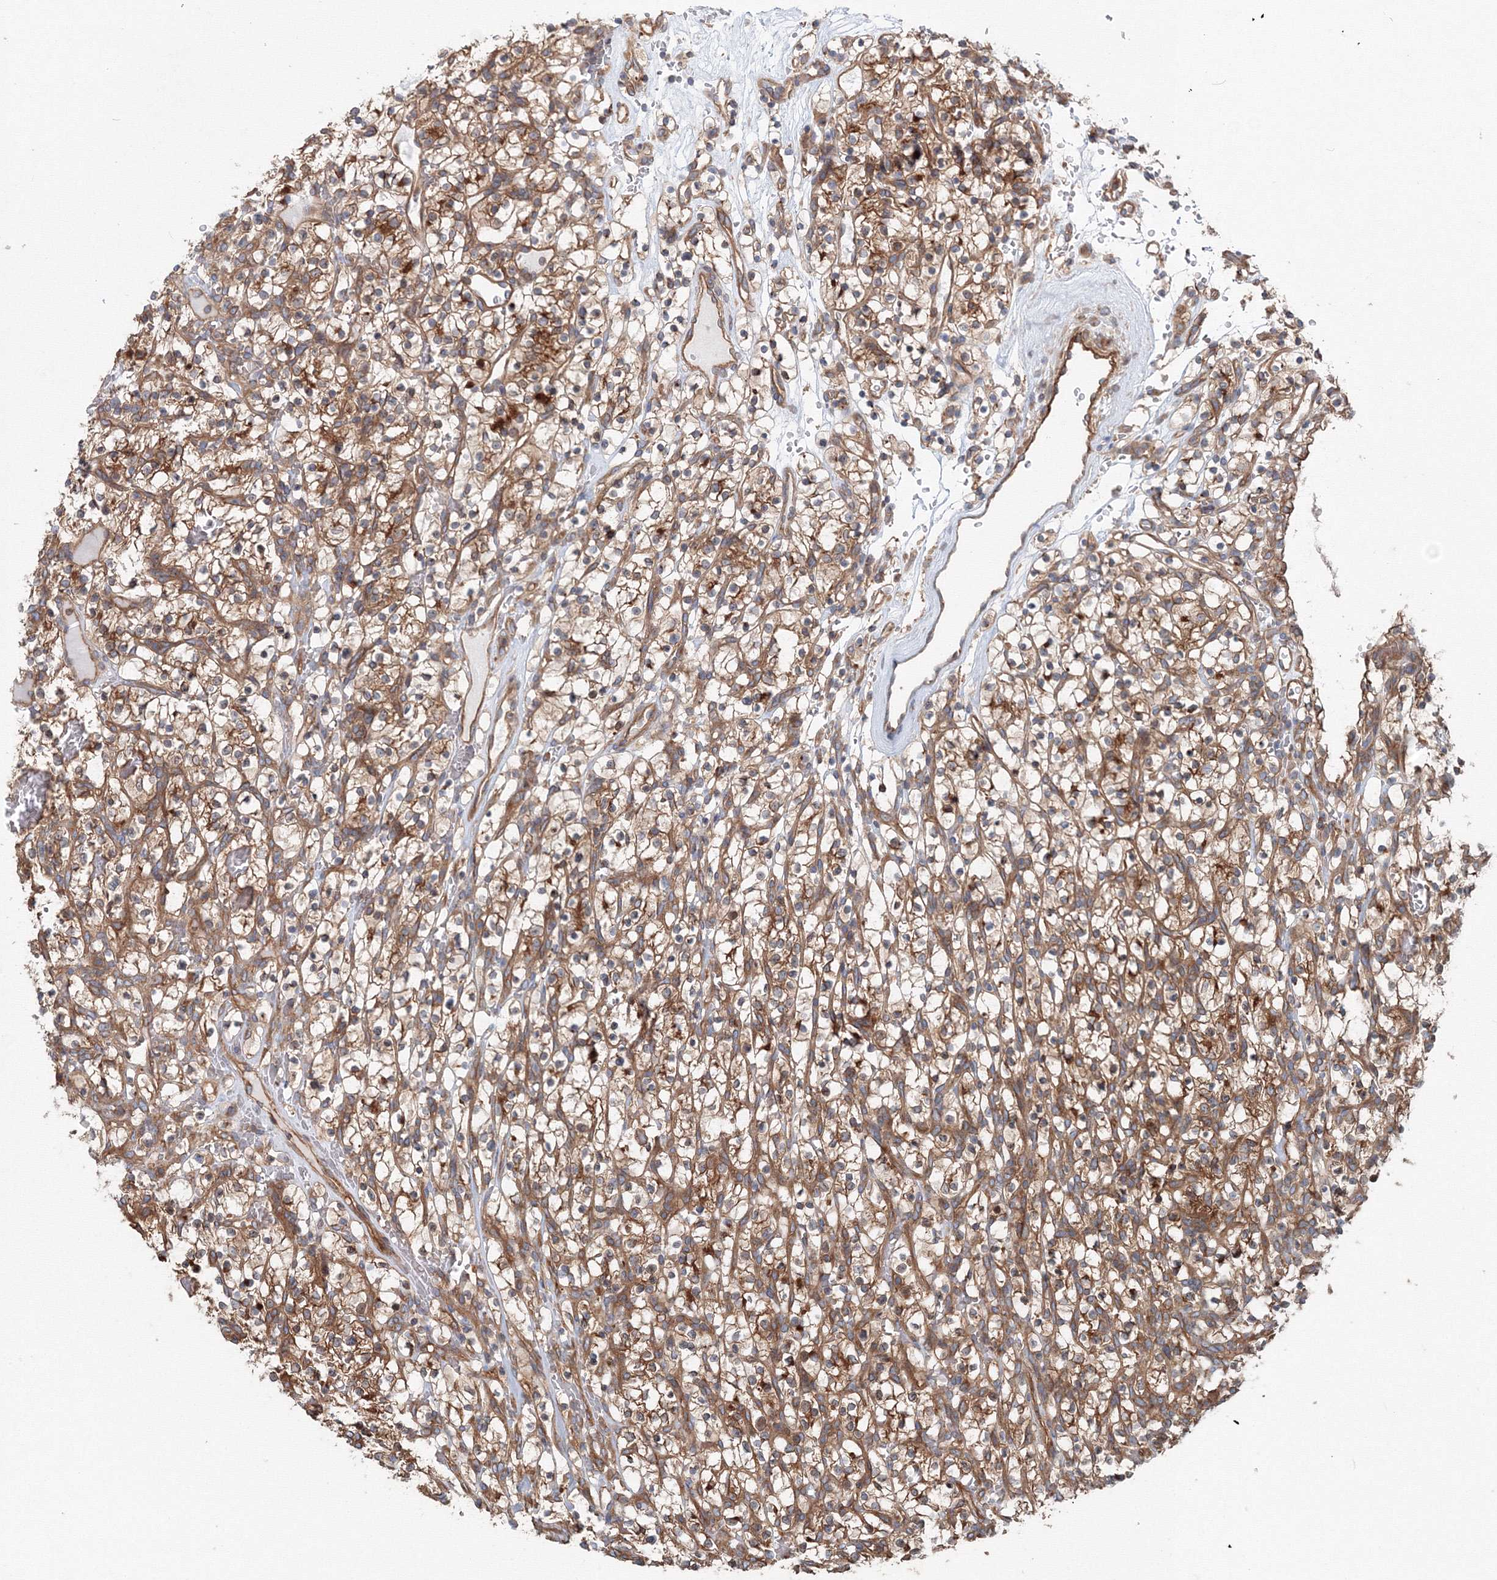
{"staining": {"intensity": "moderate", "quantity": ">75%", "location": "cytoplasmic/membranous"}, "tissue": "renal cancer", "cell_type": "Tumor cells", "image_type": "cancer", "snomed": [{"axis": "morphology", "description": "Adenocarcinoma, NOS"}, {"axis": "topography", "description": "Kidney"}], "caption": "A medium amount of moderate cytoplasmic/membranous expression is identified in approximately >75% of tumor cells in renal cancer (adenocarcinoma) tissue.", "gene": "EXOC1", "patient": {"sex": "female", "age": 57}}